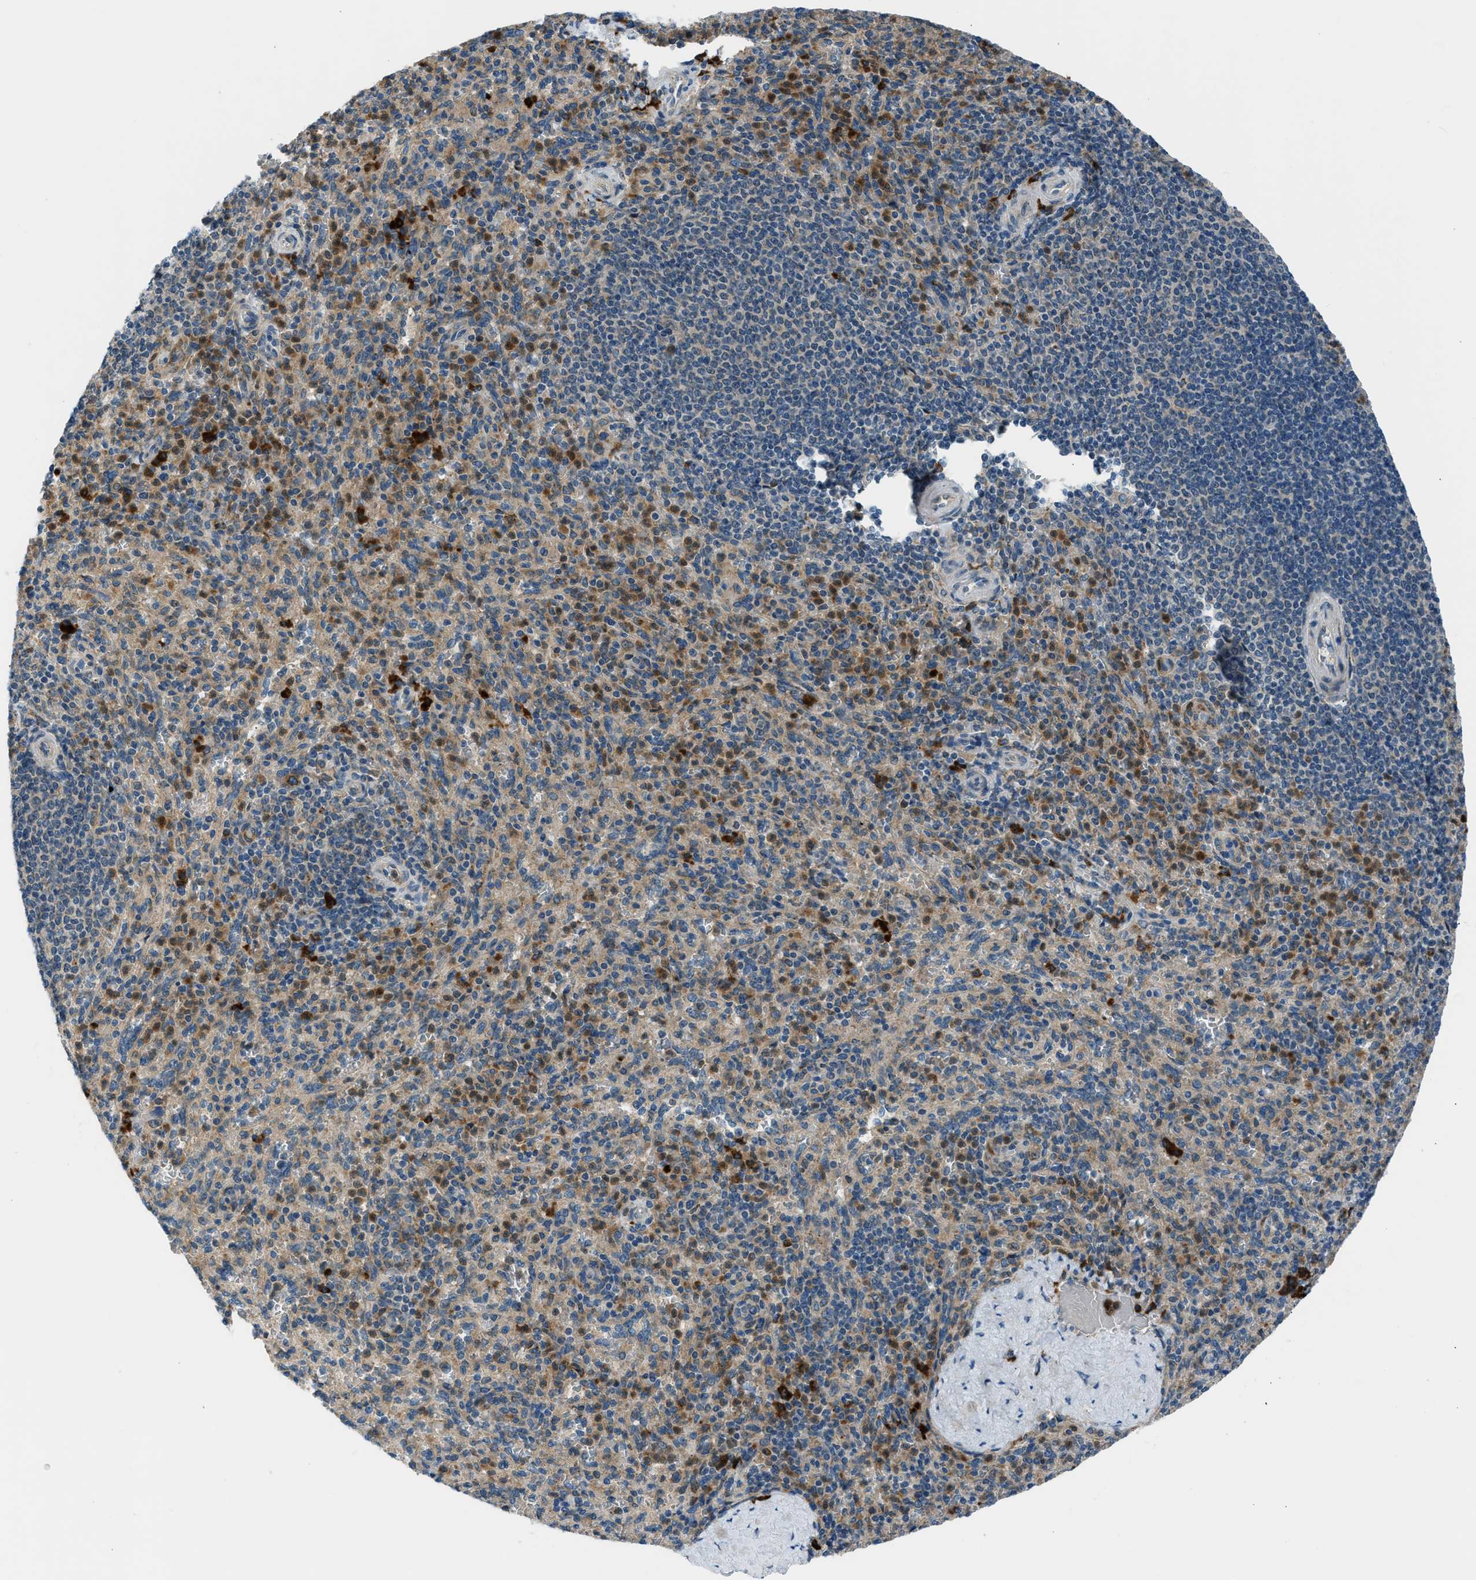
{"staining": {"intensity": "moderate", "quantity": "25%-75%", "location": "cytoplasmic/membranous"}, "tissue": "spleen", "cell_type": "Cells in red pulp", "image_type": "normal", "snomed": [{"axis": "morphology", "description": "Normal tissue, NOS"}, {"axis": "topography", "description": "Spleen"}], "caption": "Spleen was stained to show a protein in brown. There is medium levels of moderate cytoplasmic/membranous staining in about 25%-75% of cells in red pulp.", "gene": "EDARADD", "patient": {"sex": "male", "age": 36}}